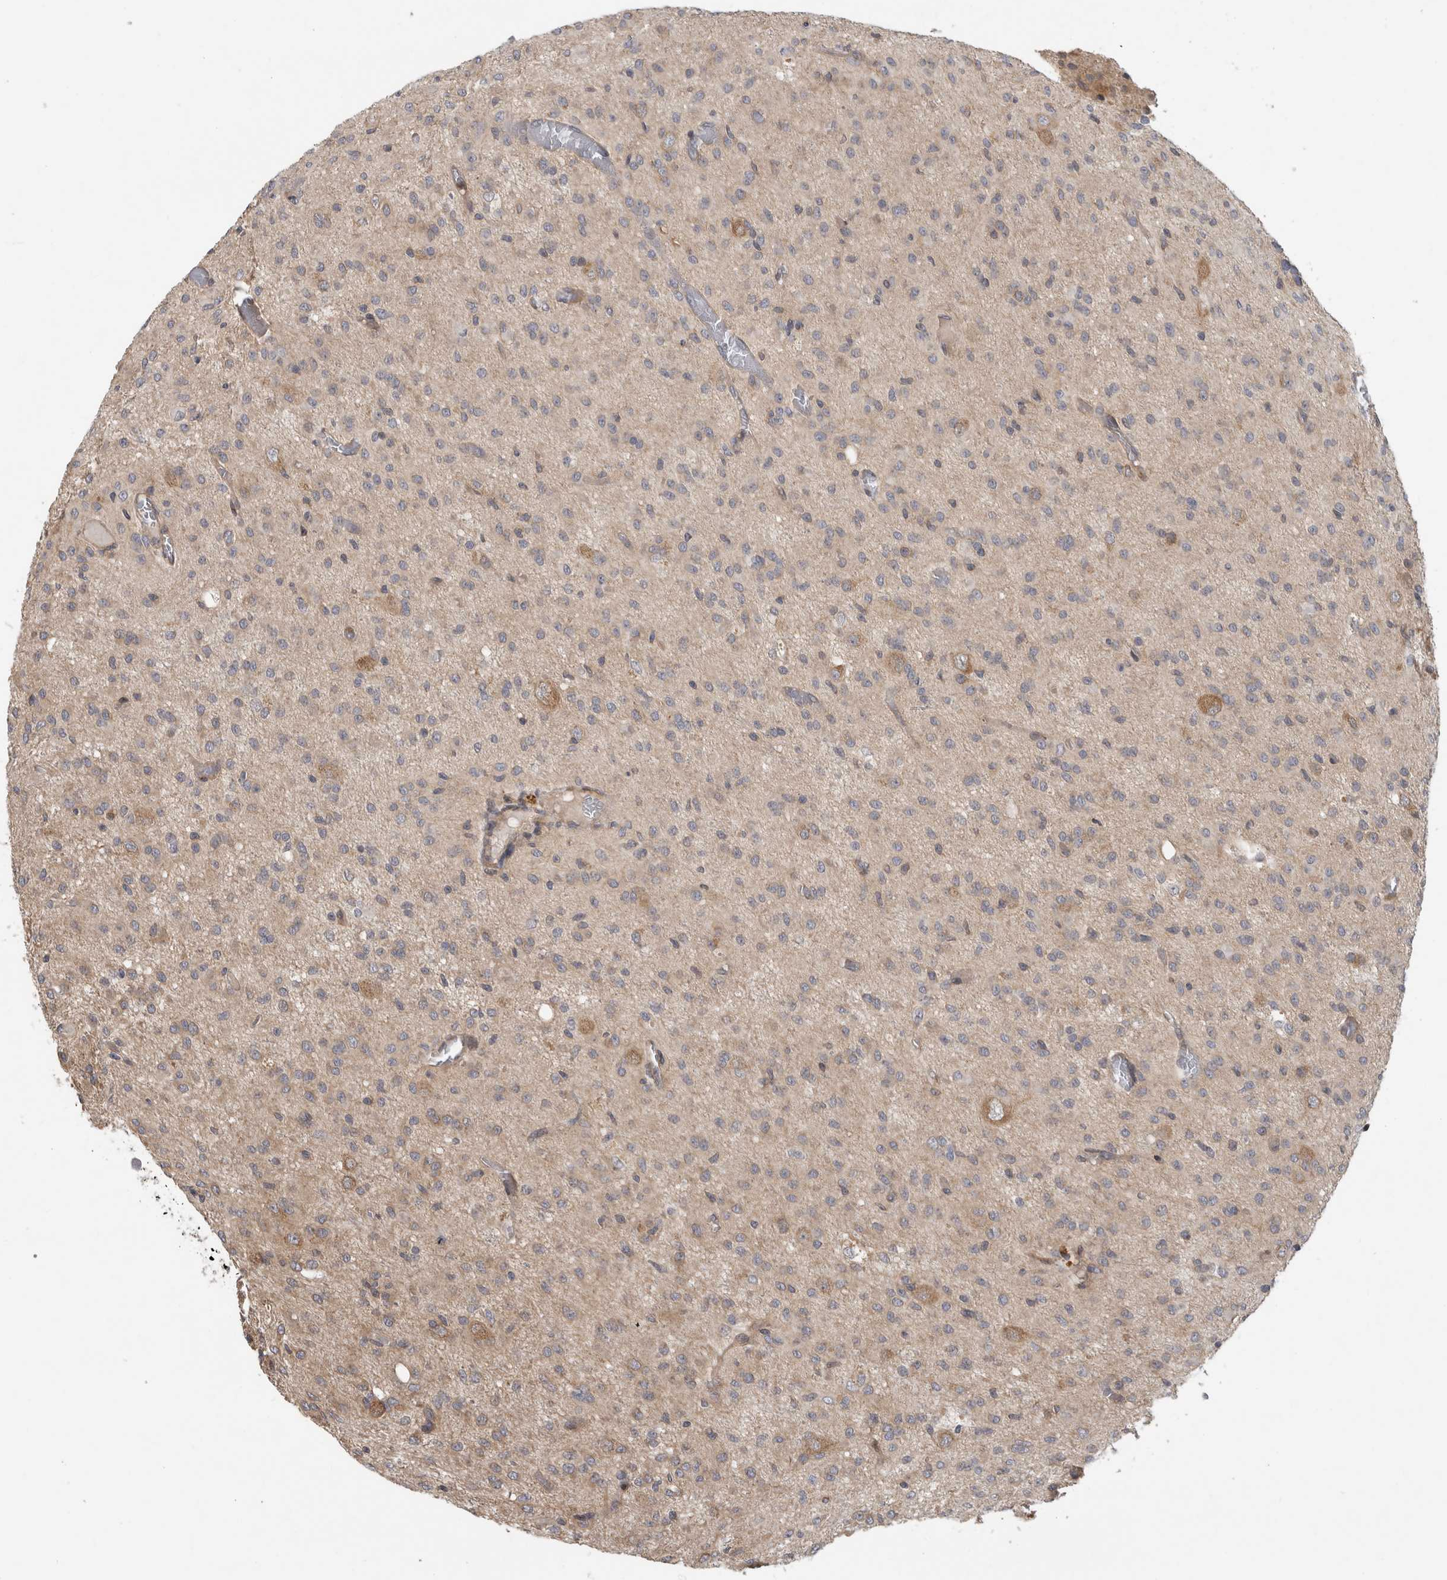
{"staining": {"intensity": "weak", "quantity": "<25%", "location": "cytoplasmic/membranous"}, "tissue": "glioma", "cell_type": "Tumor cells", "image_type": "cancer", "snomed": [{"axis": "morphology", "description": "Glioma, malignant, High grade"}, {"axis": "topography", "description": "Brain"}], "caption": "An IHC histopathology image of glioma is shown. There is no staining in tumor cells of glioma. The staining was performed using DAB to visualize the protein expression in brown, while the nuclei were stained in blue with hematoxylin (Magnification: 20x).", "gene": "PARP6", "patient": {"sex": "female", "age": 59}}